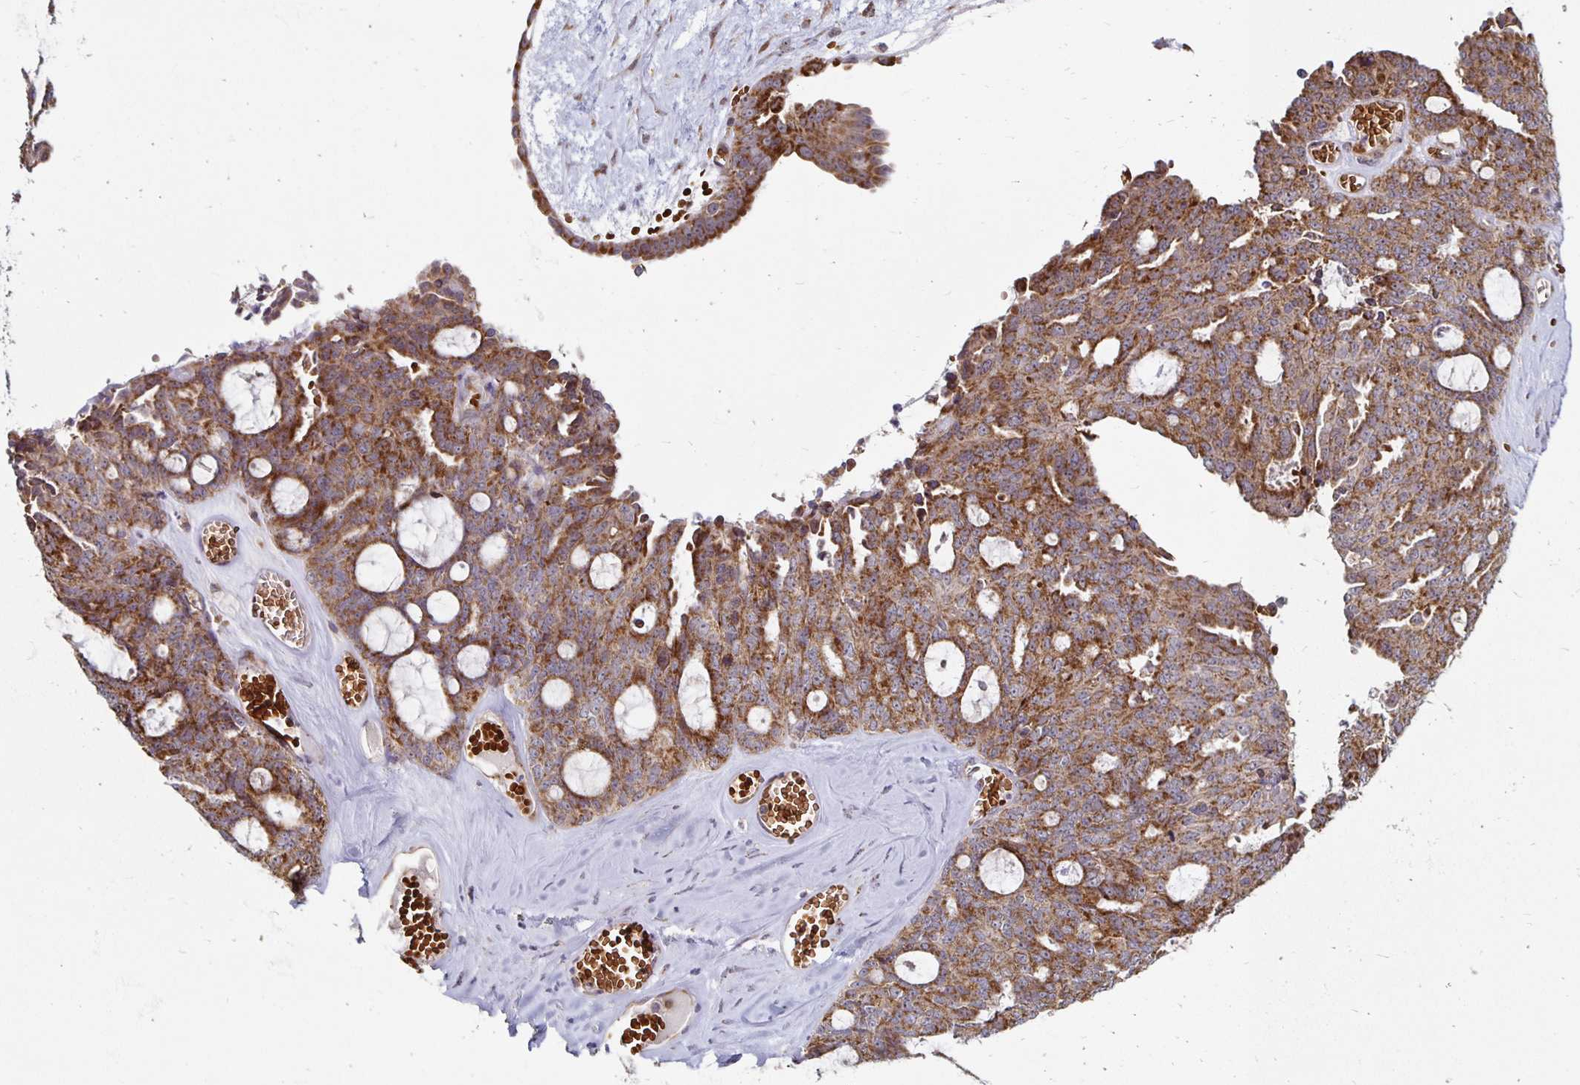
{"staining": {"intensity": "strong", "quantity": ">75%", "location": "cytoplasmic/membranous"}, "tissue": "ovarian cancer", "cell_type": "Tumor cells", "image_type": "cancer", "snomed": [{"axis": "morphology", "description": "Cystadenocarcinoma, serous, NOS"}, {"axis": "topography", "description": "Ovary"}], "caption": "Human ovarian cancer (serous cystadenocarcinoma) stained for a protein (brown) exhibits strong cytoplasmic/membranous positive expression in approximately >75% of tumor cells.", "gene": "MRPL28", "patient": {"sex": "female", "age": 71}}